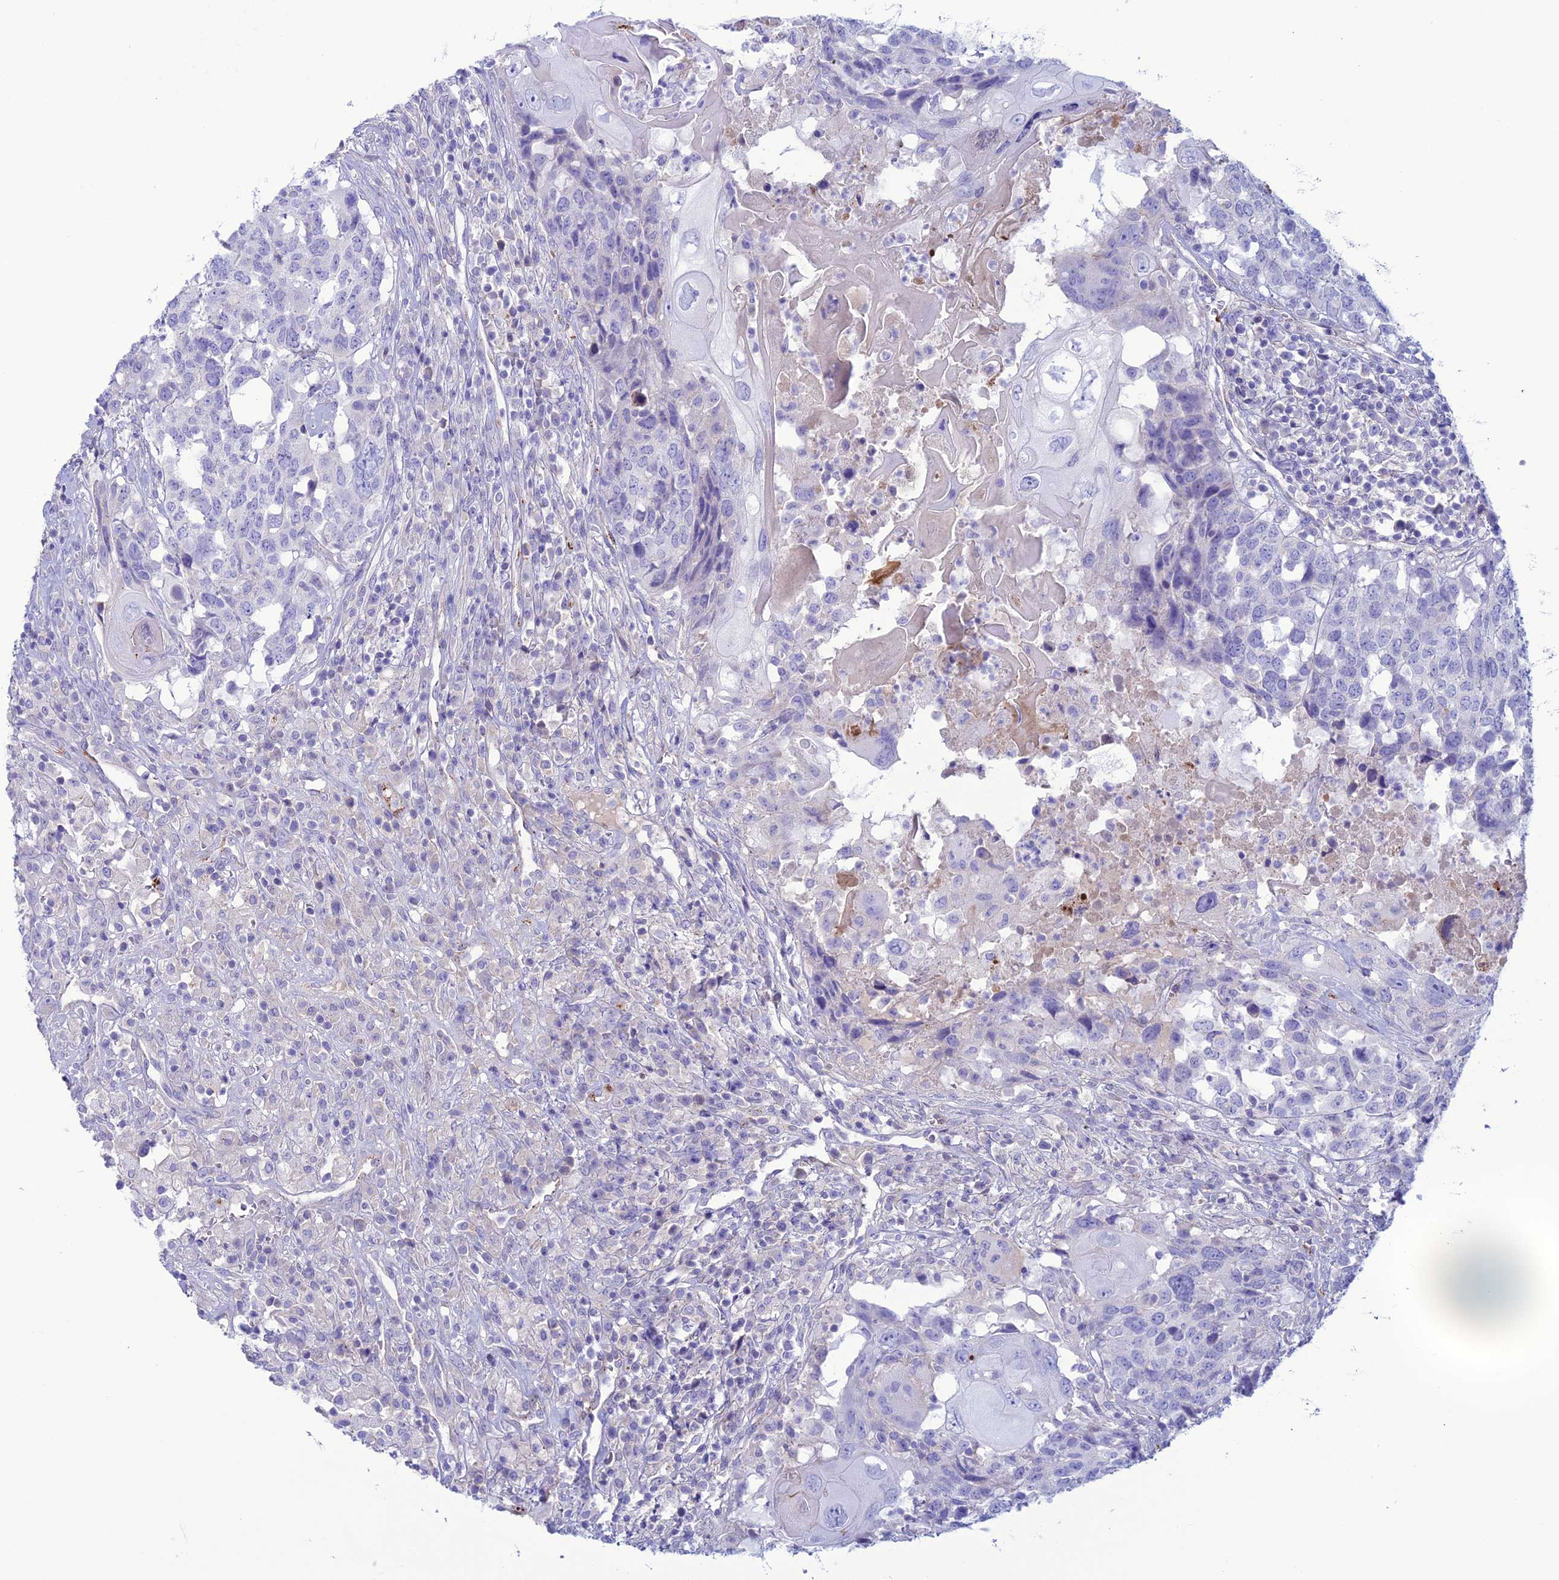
{"staining": {"intensity": "negative", "quantity": "none", "location": "none"}, "tissue": "head and neck cancer", "cell_type": "Tumor cells", "image_type": "cancer", "snomed": [{"axis": "morphology", "description": "Squamous cell carcinoma, NOS"}, {"axis": "topography", "description": "Head-Neck"}], "caption": "Immunohistochemical staining of human head and neck squamous cell carcinoma demonstrates no significant expression in tumor cells.", "gene": "CDC42EP5", "patient": {"sex": "male", "age": 66}}